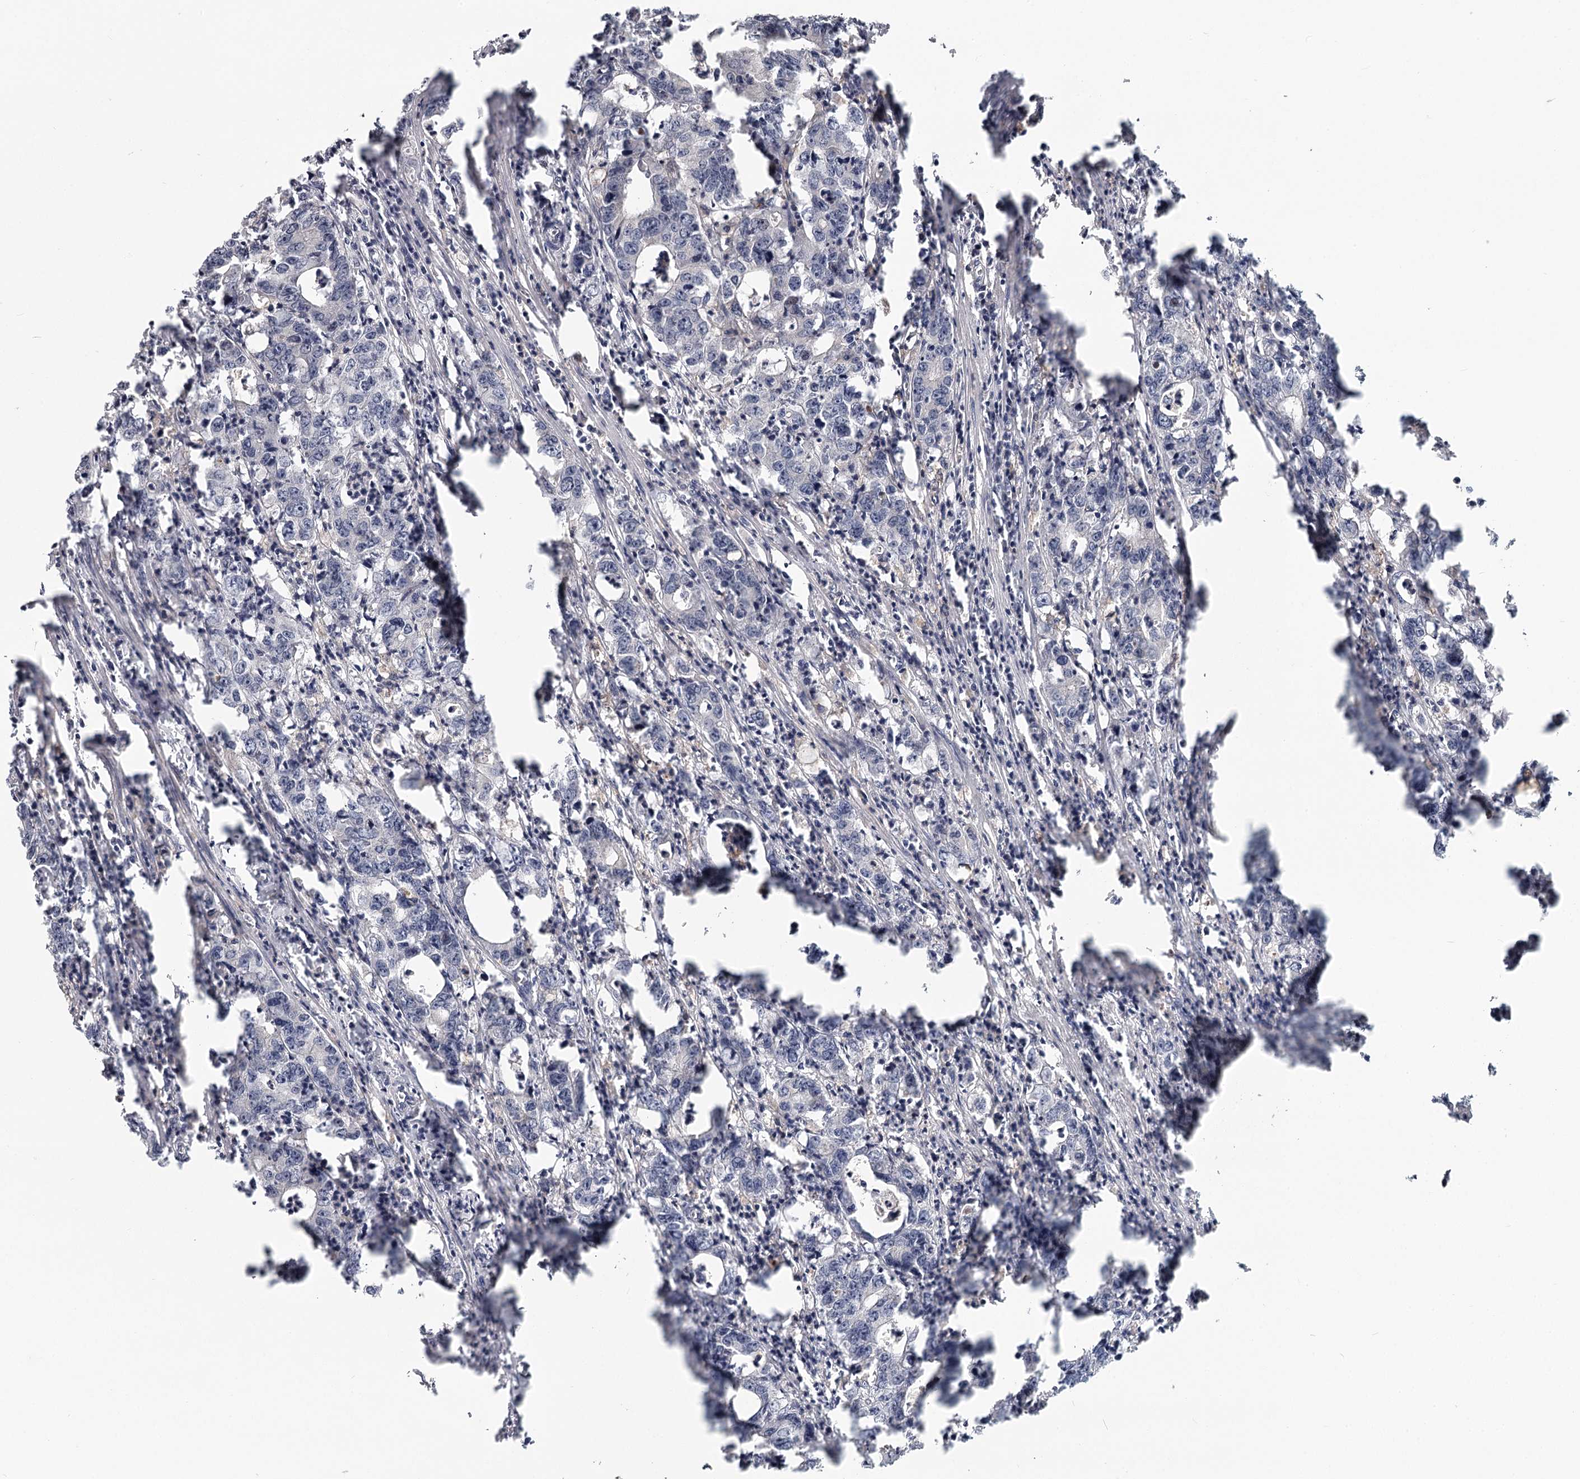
{"staining": {"intensity": "negative", "quantity": "none", "location": "none"}, "tissue": "colorectal cancer", "cell_type": "Tumor cells", "image_type": "cancer", "snomed": [{"axis": "morphology", "description": "Adenocarcinoma, NOS"}, {"axis": "topography", "description": "Colon"}], "caption": "This histopathology image is of colorectal cancer stained with IHC to label a protein in brown with the nuclei are counter-stained blue. There is no expression in tumor cells. The staining was performed using DAB (3,3'-diaminobenzidine) to visualize the protein expression in brown, while the nuclei were stained in blue with hematoxylin (Magnification: 20x).", "gene": "DHRS9", "patient": {"sex": "female", "age": 75}}